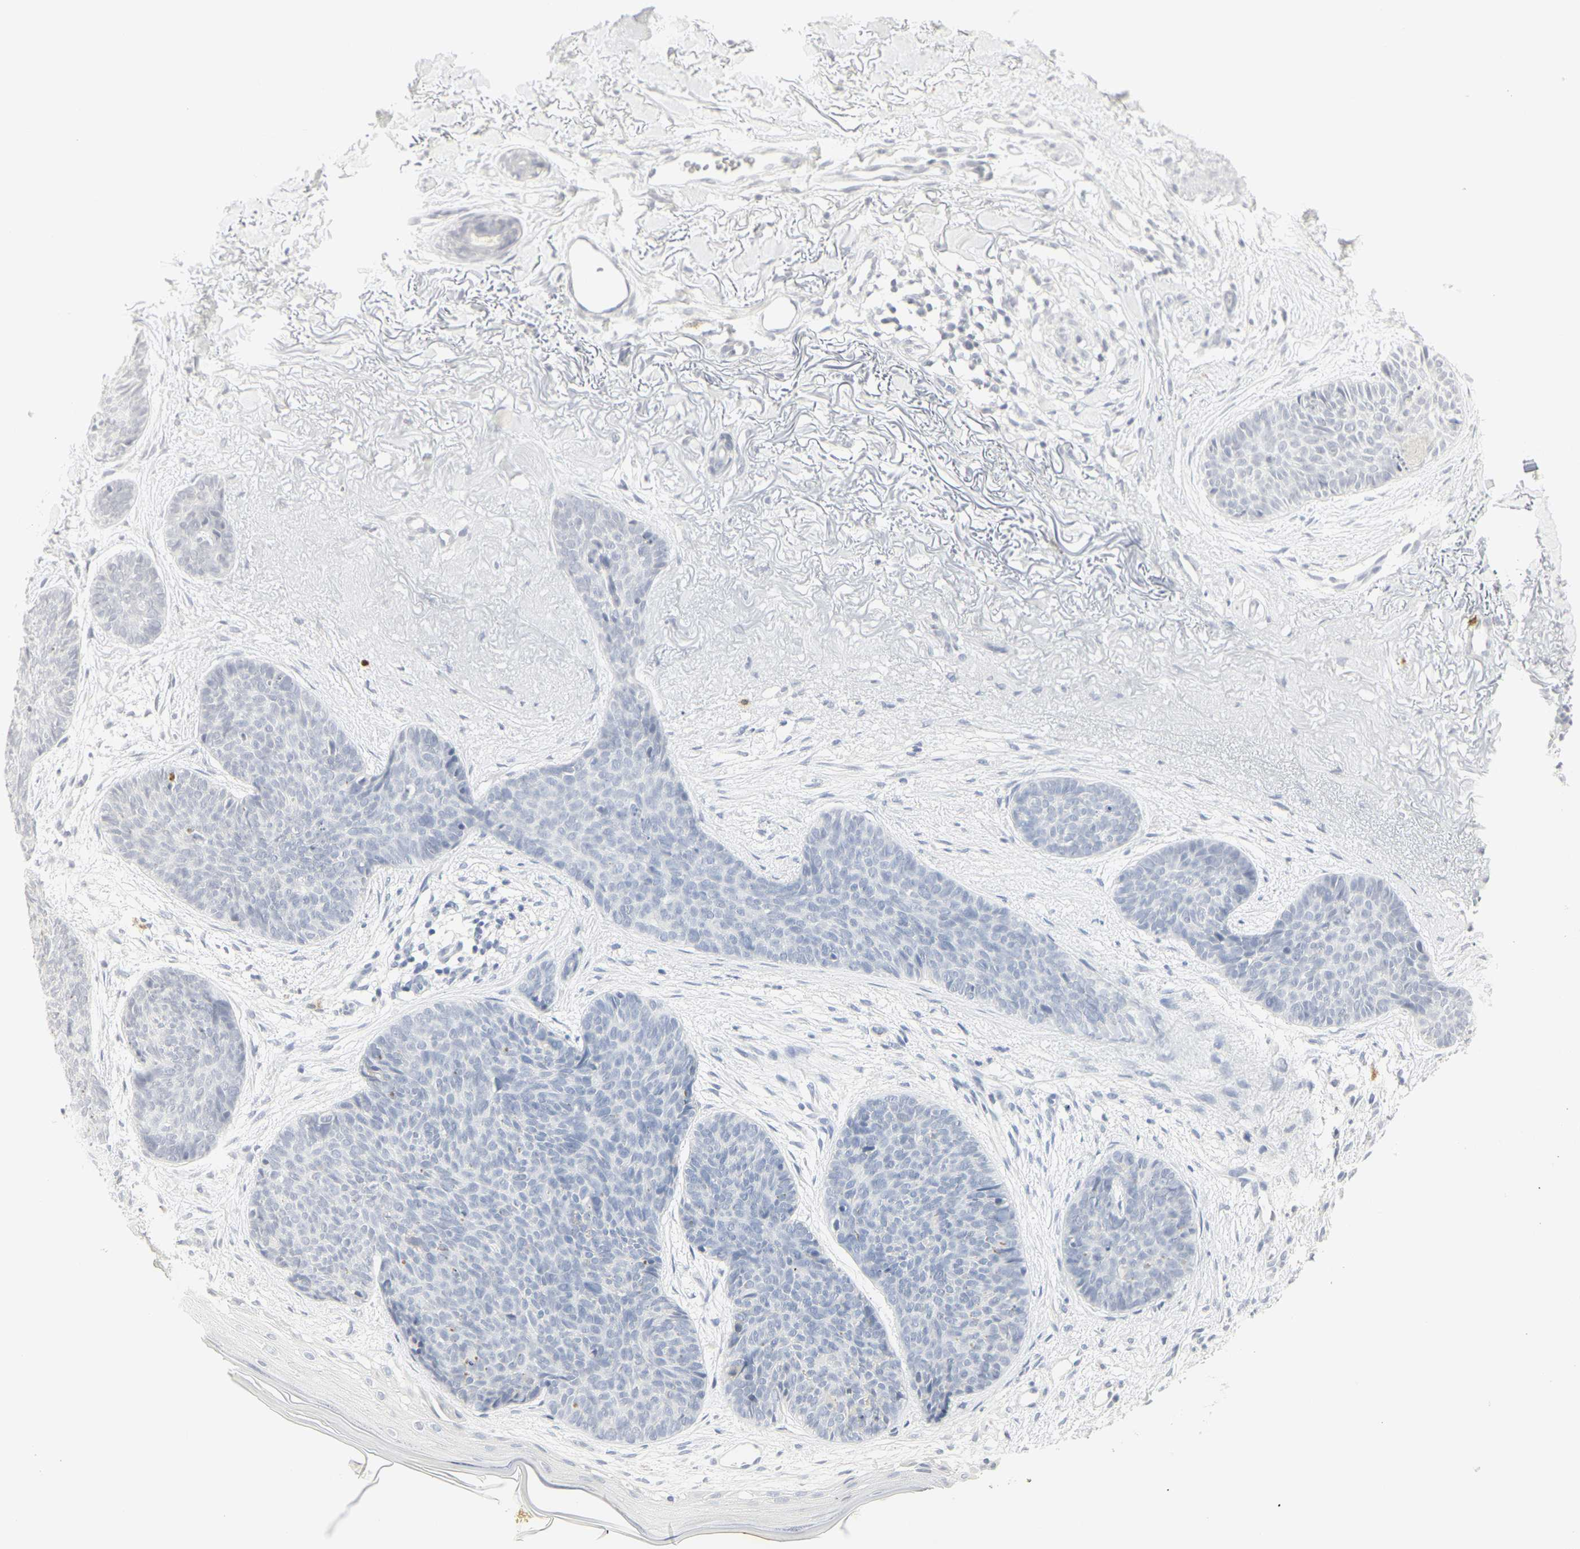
{"staining": {"intensity": "negative", "quantity": "none", "location": "none"}, "tissue": "skin cancer", "cell_type": "Tumor cells", "image_type": "cancer", "snomed": [{"axis": "morphology", "description": "Normal tissue, NOS"}, {"axis": "morphology", "description": "Basal cell carcinoma"}, {"axis": "topography", "description": "Skin"}], "caption": "Immunohistochemistry (IHC) histopathology image of neoplastic tissue: skin cancer (basal cell carcinoma) stained with DAB exhibits no significant protein staining in tumor cells.", "gene": "MPO", "patient": {"sex": "female", "age": 70}}